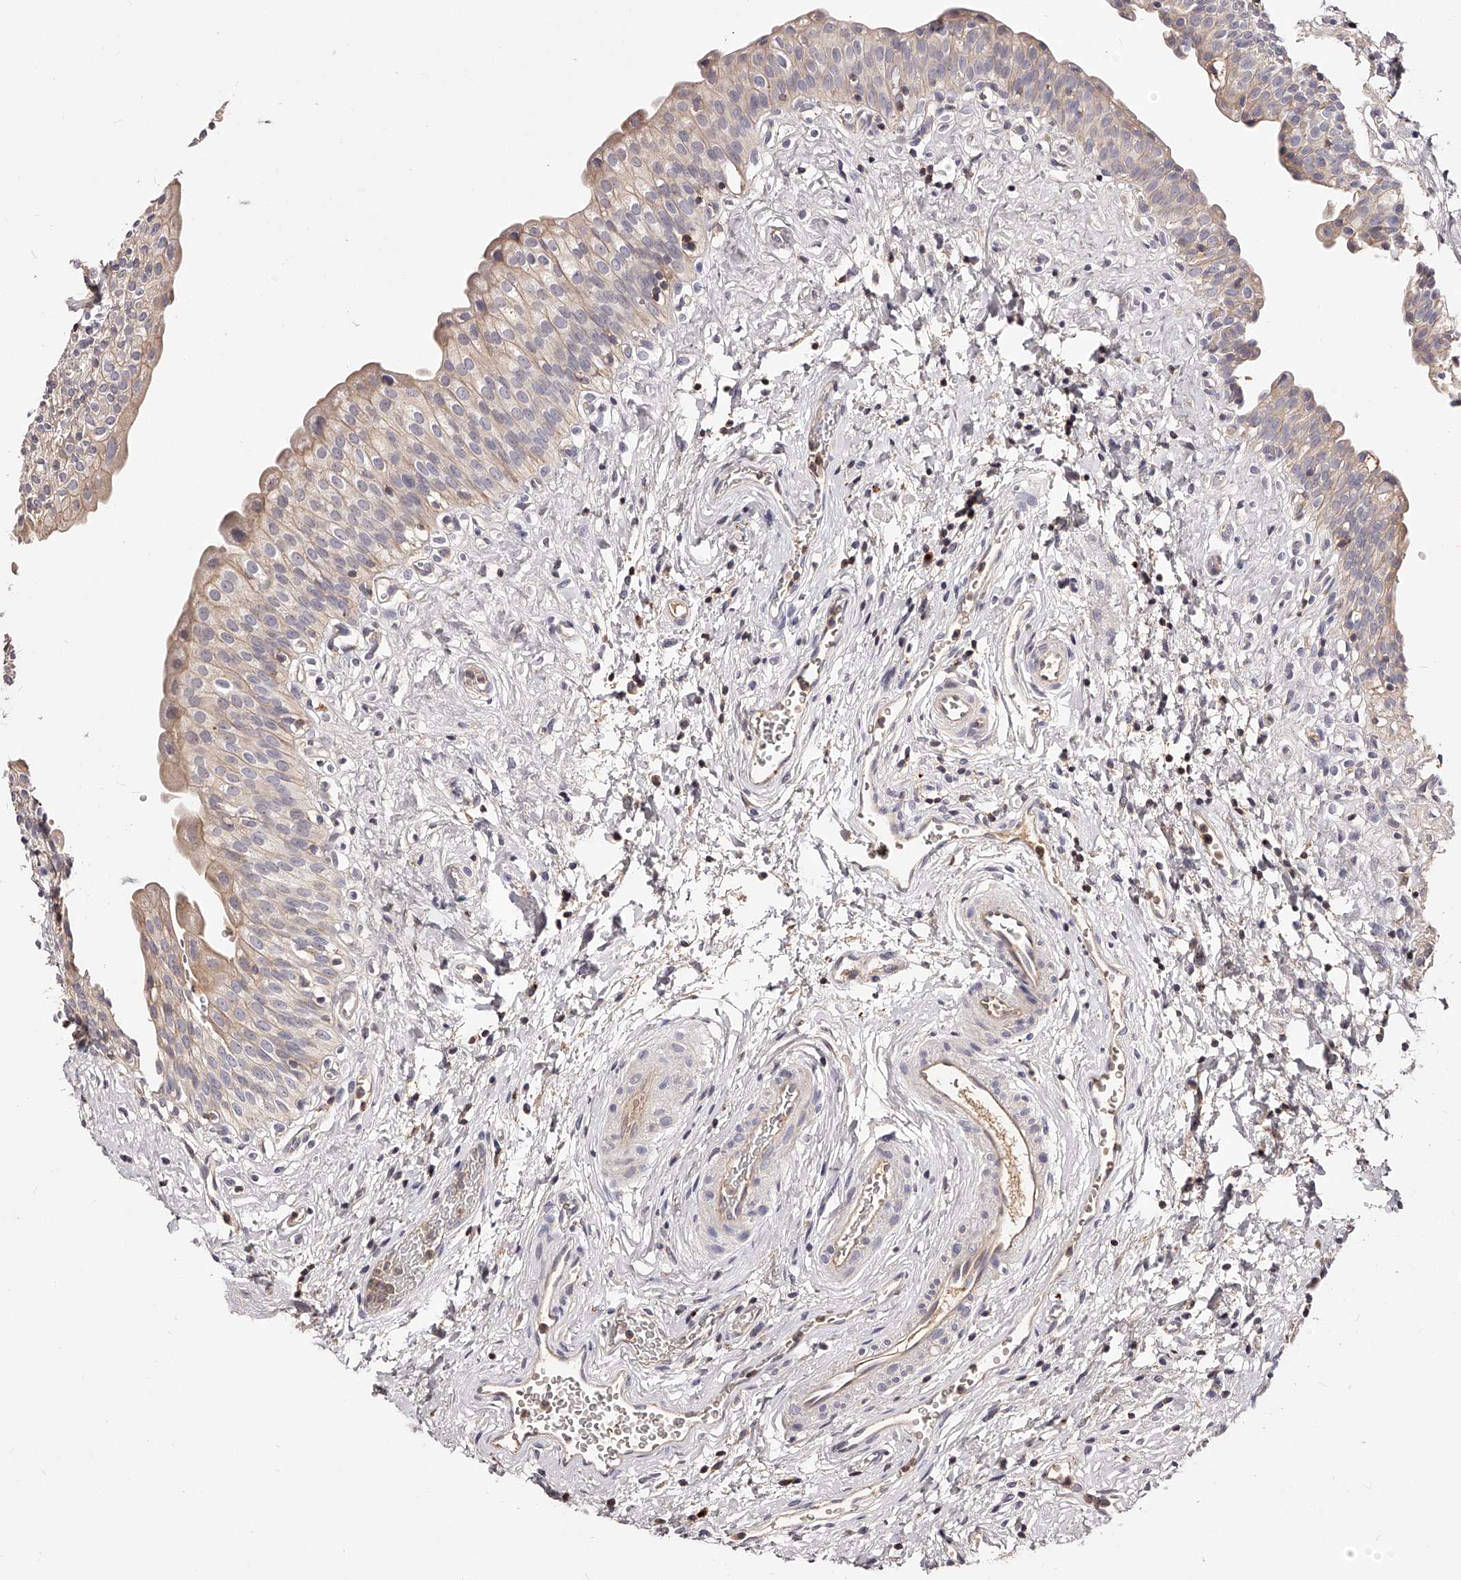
{"staining": {"intensity": "weak", "quantity": "<25%", "location": "cytoplasmic/membranous"}, "tissue": "urinary bladder", "cell_type": "Urothelial cells", "image_type": "normal", "snomed": [{"axis": "morphology", "description": "Normal tissue, NOS"}, {"axis": "topography", "description": "Urinary bladder"}], "caption": "This is a image of IHC staining of unremarkable urinary bladder, which shows no staining in urothelial cells.", "gene": "PHACTR1", "patient": {"sex": "male", "age": 51}}